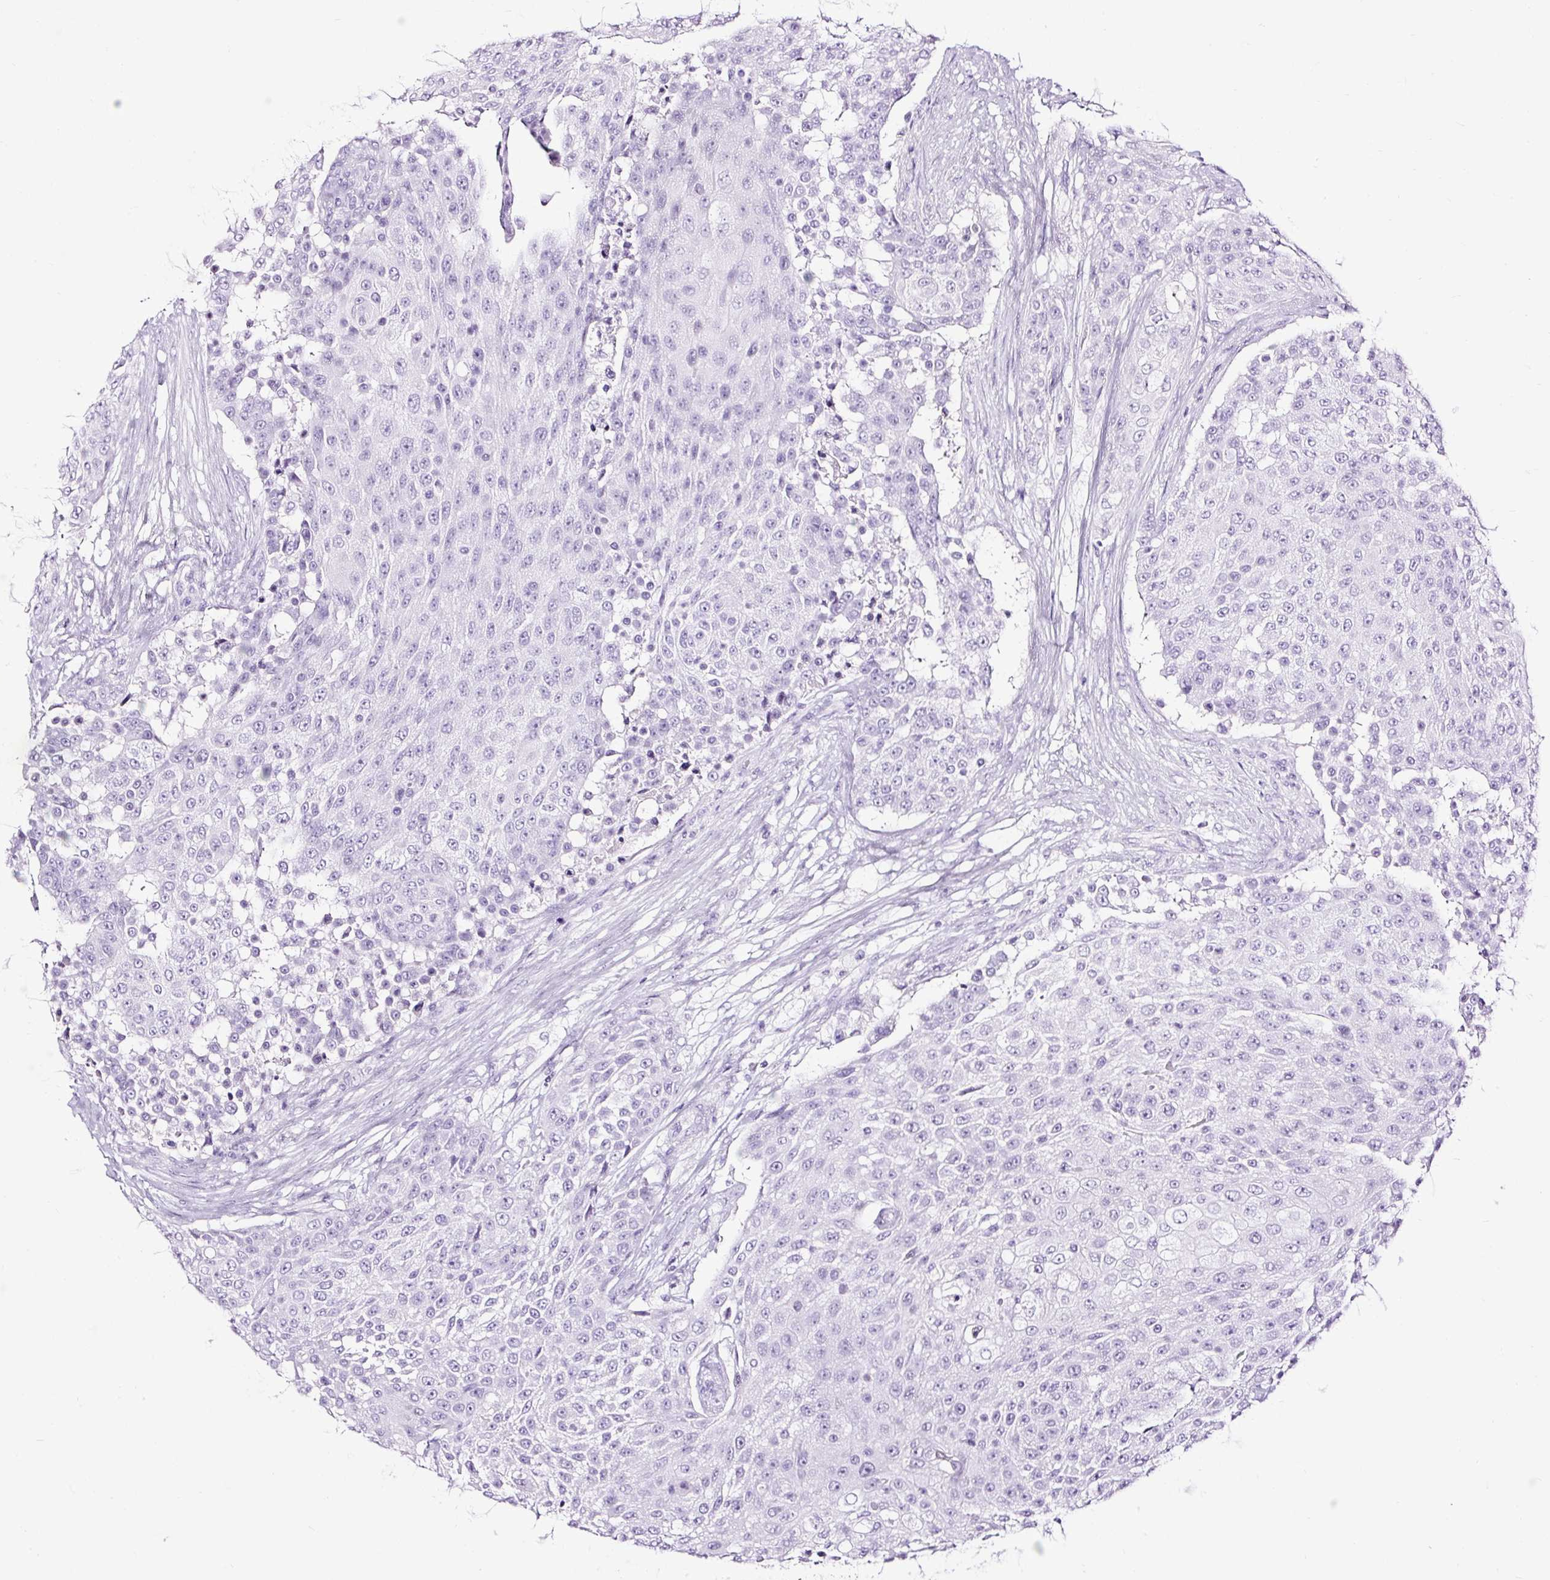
{"staining": {"intensity": "negative", "quantity": "none", "location": "none"}, "tissue": "urothelial cancer", "cell_type": "Tumor cells", "image_type": "cancer", "snomed": [{"axis": "morphology", "description": "Urothelial carcinoma, High grade"}, {"axis": "topography", "description": "Urinary bladder"}], "caption": "Urothelial cancer was stained to show a protein in brown. There is no significant expression in tumor cells. (Brightfield microscopy of DAB (3,3'-diaminobenzidine) IHC at high magnification).", "gene": "NPHS2", "patient": {"sex": "female", "age": 63}}